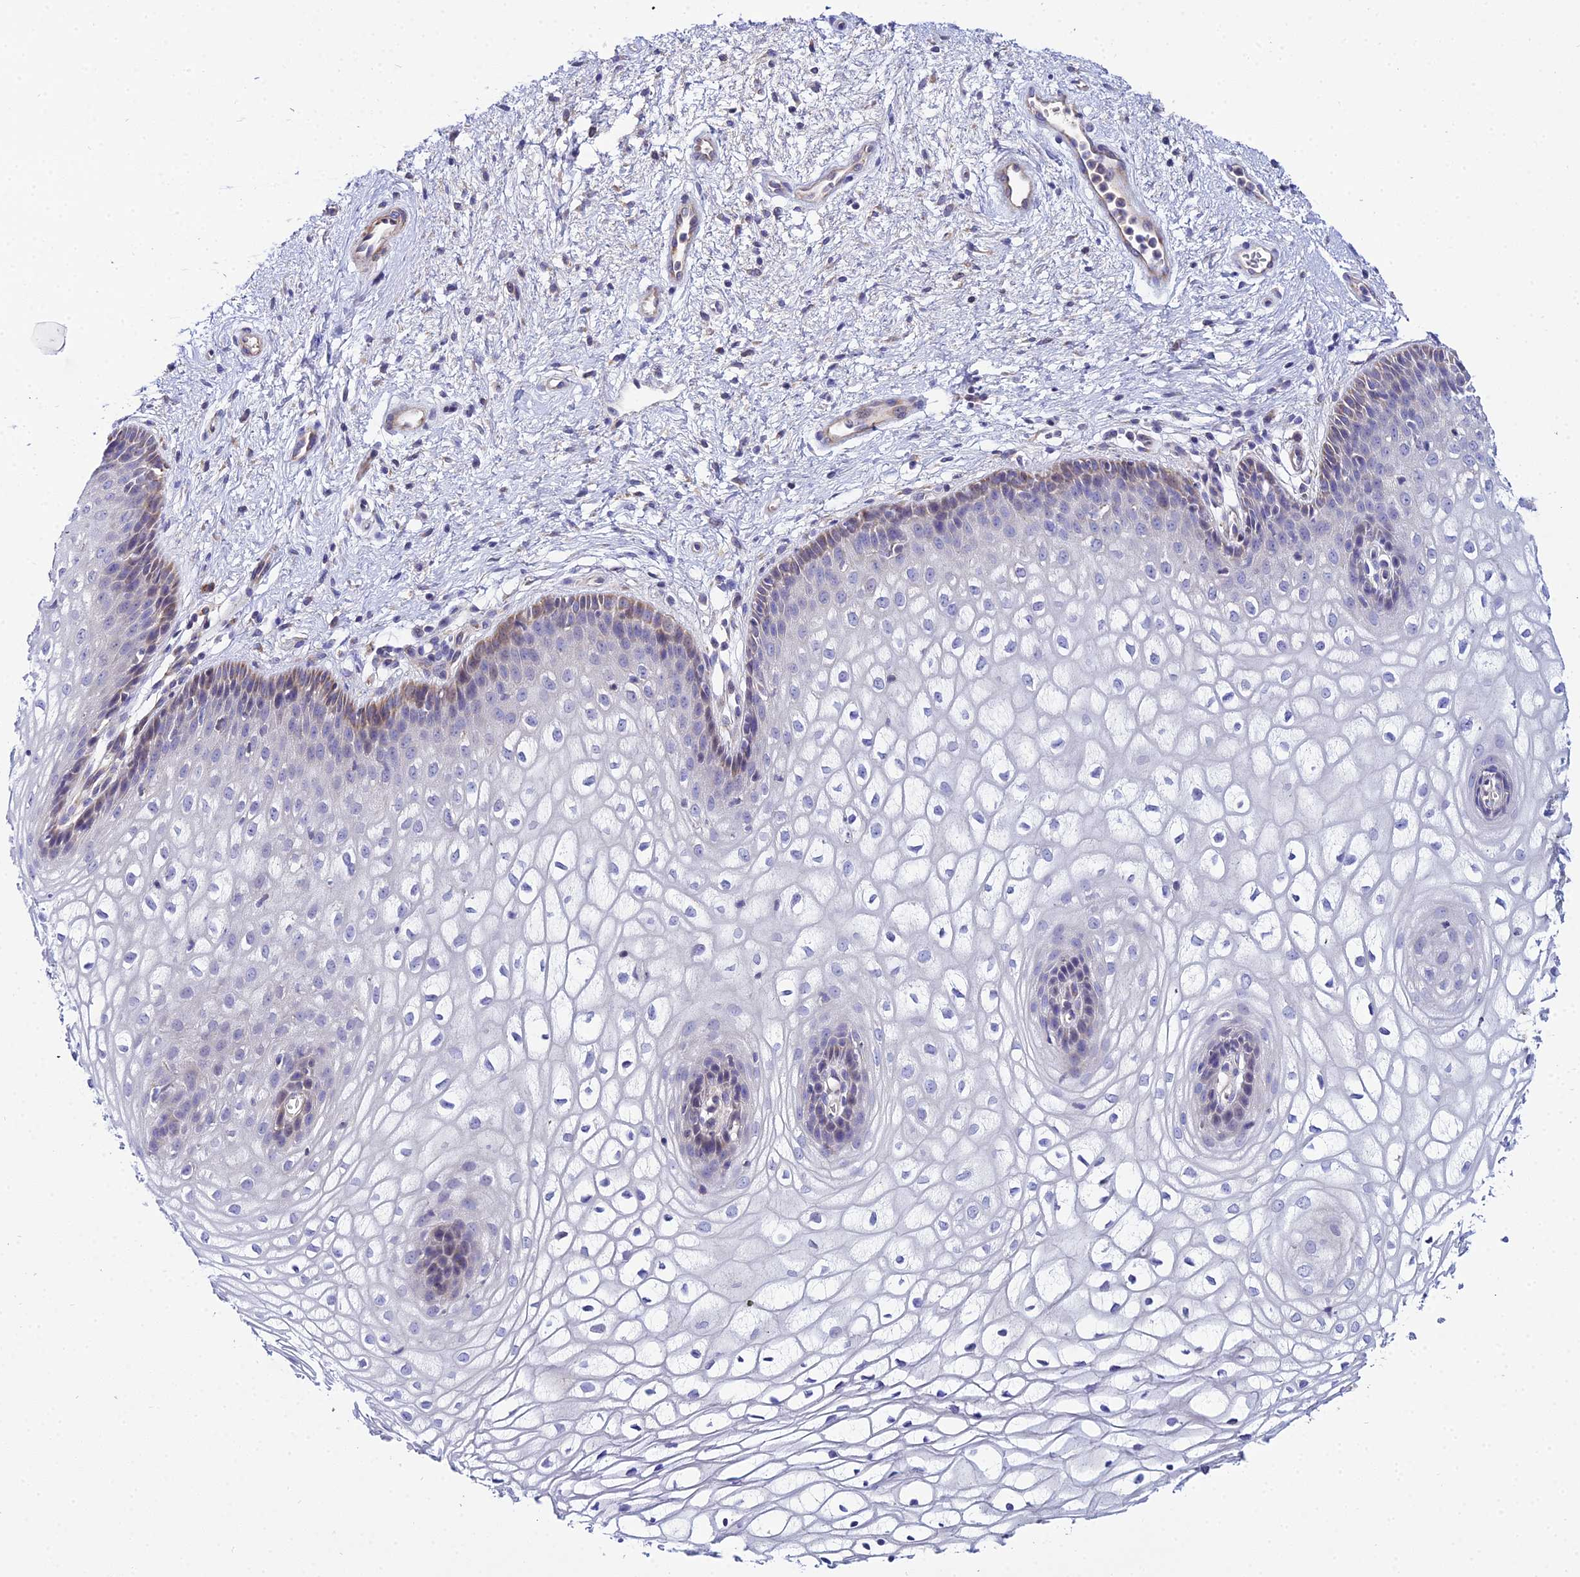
{"staining": {"intensity": "weak", "quantity": "25%-75%", "location": "cytoplasmic/membranous"}, "tissue": "vagina", "cell_type": "Squamous epithelial cells", "image_type": "normal", "snomed": [{"axis": "morphology", "description": "Normal tissue, NOS"}, {"axis": "topography", "description": "Vagina"}], "caption": "Protein staining of normal vagina demonstrates weak cytoplasmic/membranous staining in about 25%-75% of squamous epithelial cells. The staining is performed using DAB brown chromogen to label protein expression. The nuclei are counter-stained blue using hematoxylin.", "gene": "ACOT1", "patient": {"sex": "female", "age": 34}}